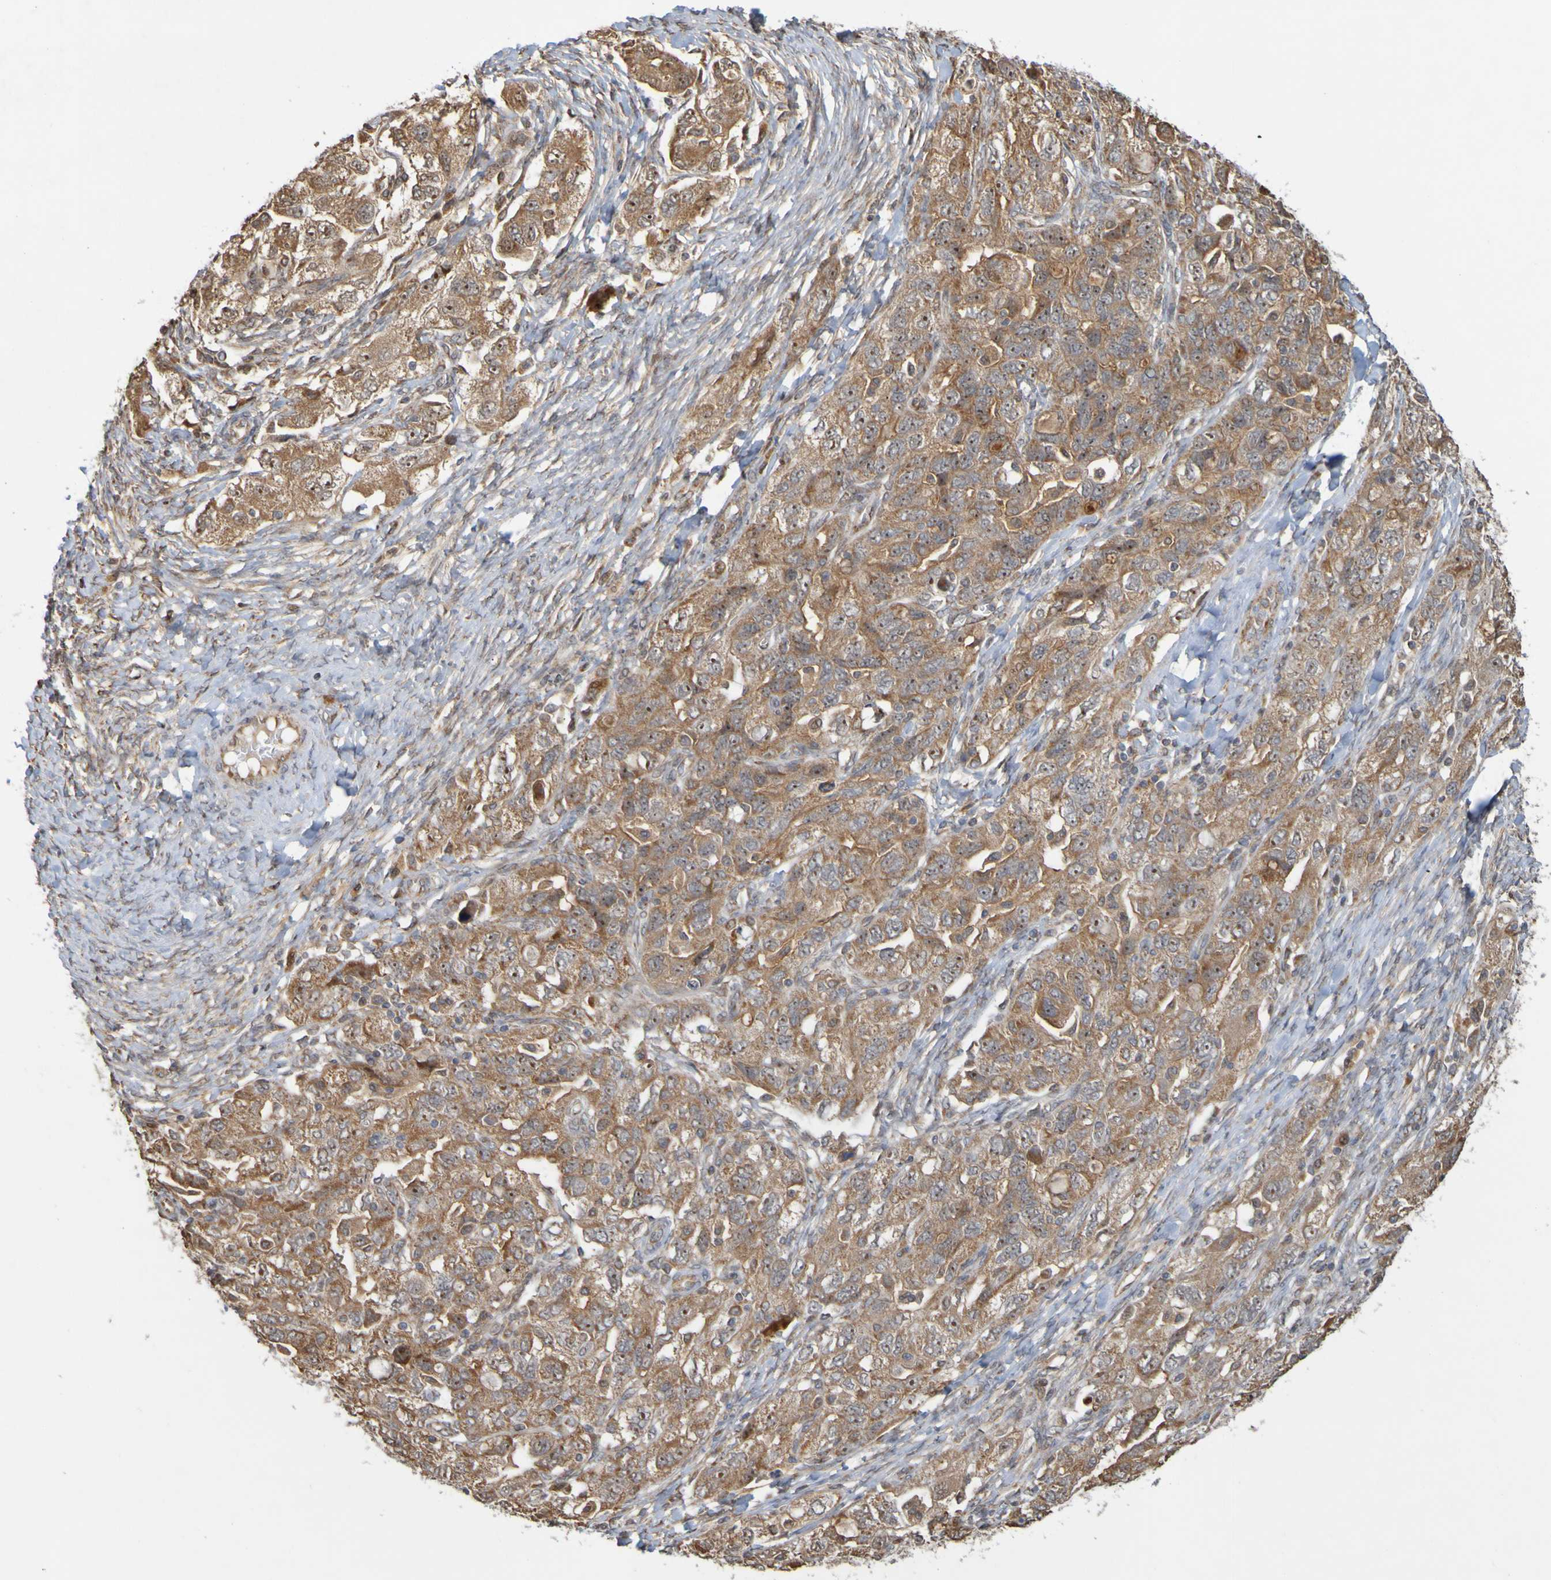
{"staining": {"intensity": "moderate", "quantity": ">75%", "location": "cytoplasmic/membranous,nuclear"}, "tissue": "ovarian cancer", "cell_type": "Tumor cells", "image_type": "cancer", "snomed": [{"axis": "morphology", "description": "Carcinoma, NOS"}, {"axis": "morphology", "description": "Cystadenocarcinoma, serous, NOS"}, {"axis": "topography", "description": "Ovary"}], "caption": "Immunohistochemical staining of human ovarian cancer shows medium levels of moderate cytoplasmic/membranous and nuclear staining in approximately >75% of tumor cells.", "gene": "TMBIM1", "patient": {"sex": "female", "age": 69}}